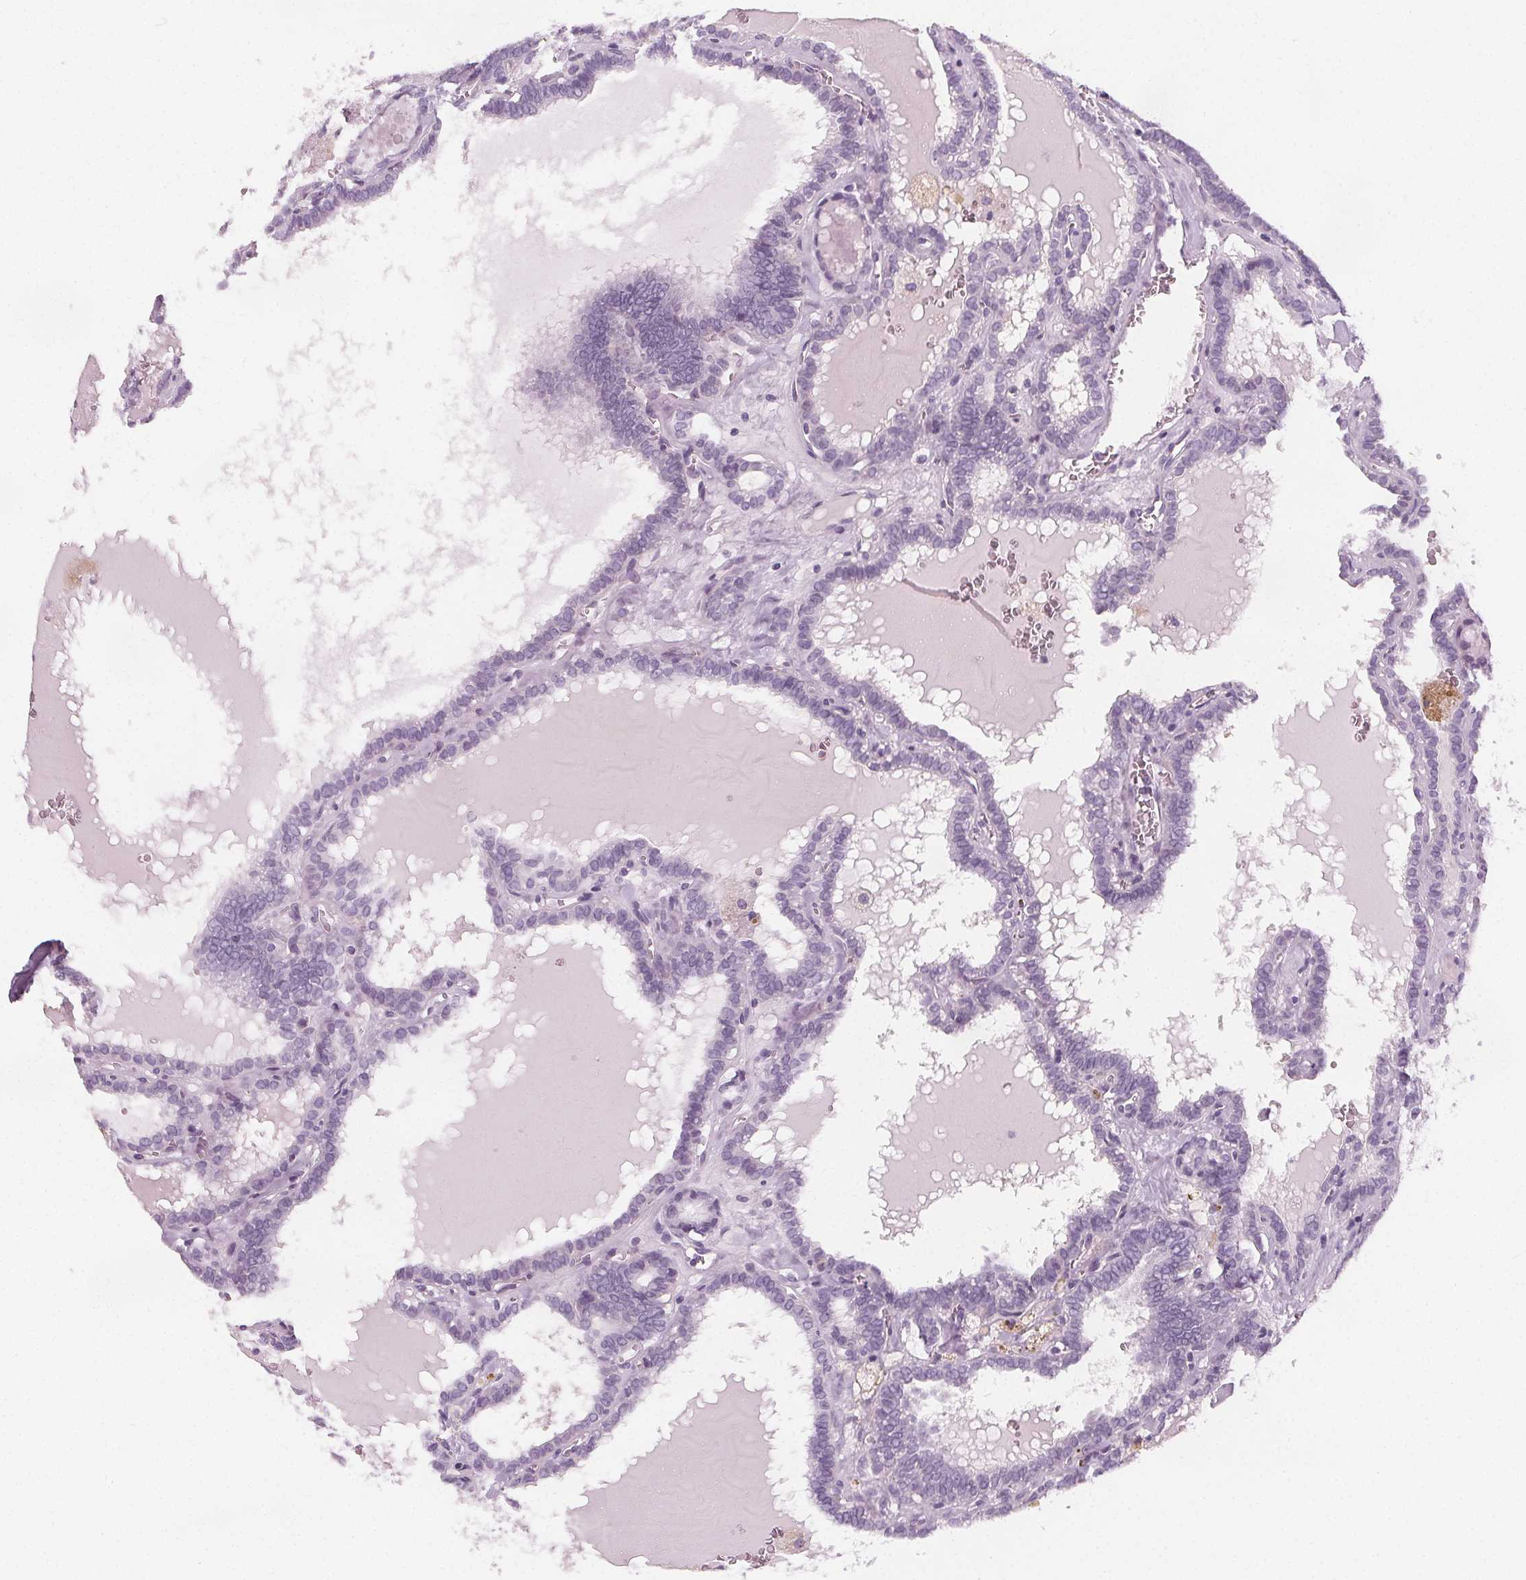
{"staining": {"intensity": "negative", "quantity": "none", "location": "none"}, "tissue": "thyroid cancer", "cell_type": "Tumor cells", "image_type": "cancer", "snomed": [{"axis": "morphology", "description": "Papillary adenocarcinoma, NOS"}, {"axis": "topography", "description": "Thyroid gland"}], "caption": "Immunohistochemistry (IHC) of human thyroid cancer shows no expression in tumor cells.", "gene": "SLC5A12", "patient": {"sex": "female", "age": 39}}